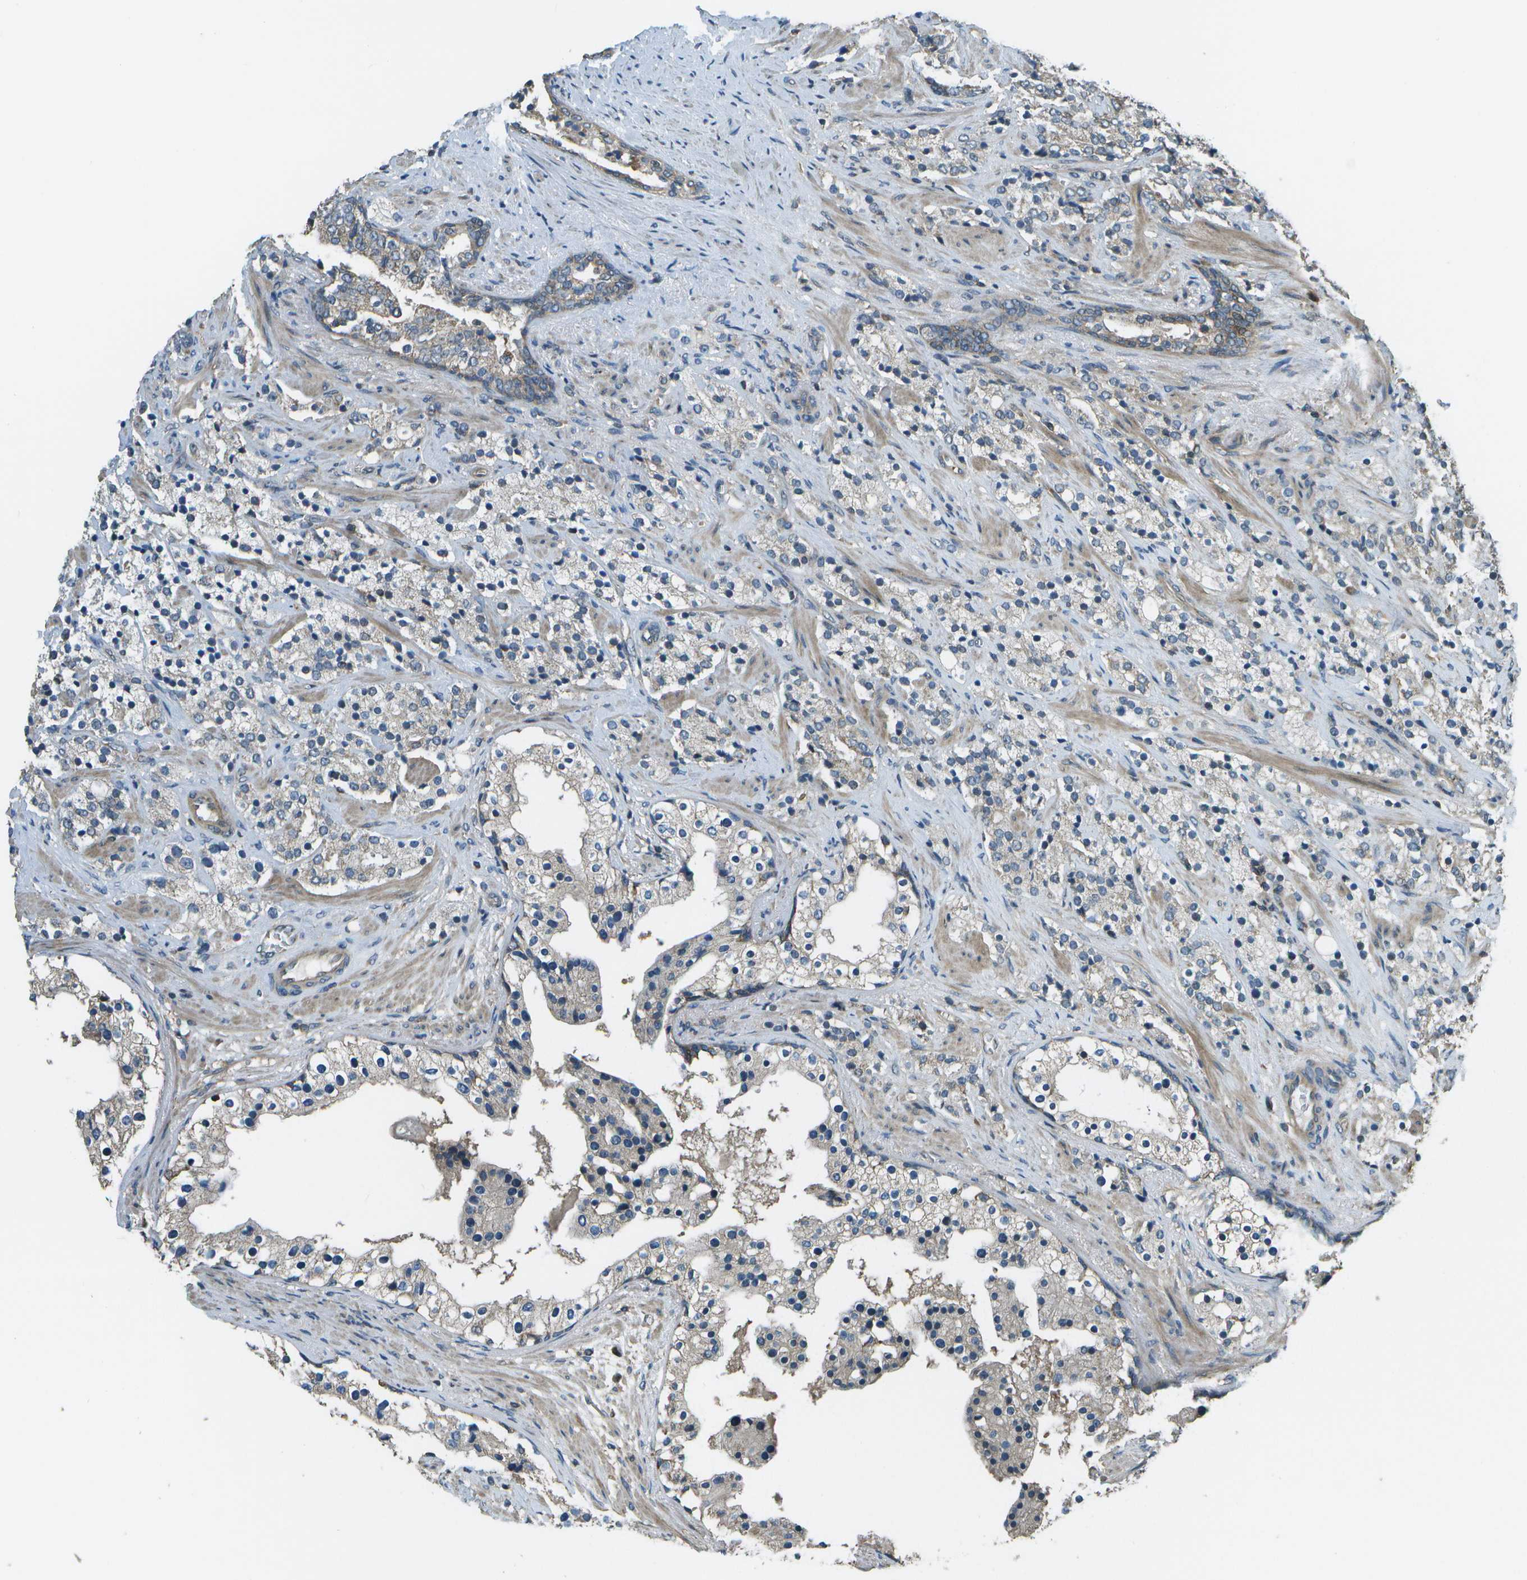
{"staining": {"intensity": "negative", "quantity": "none", "location": "none"}, "tissue": "prostate cancer", "cell_type": "Tumor cells", "image_type": "cancer", "snomed": [{"axis": "morphology", "description": "Adenocarcinoma, High grade"}, {"axis": "topography", "description": "Prostate"}], "caption": "Immunohistochemistry micrograph of human prostate high-grade adenocarcinoma stained for a protein (brown), which shows no staining in tumor cells.", "gene": "PLPBP", "patient": {"sex": "male", "age": 71}}